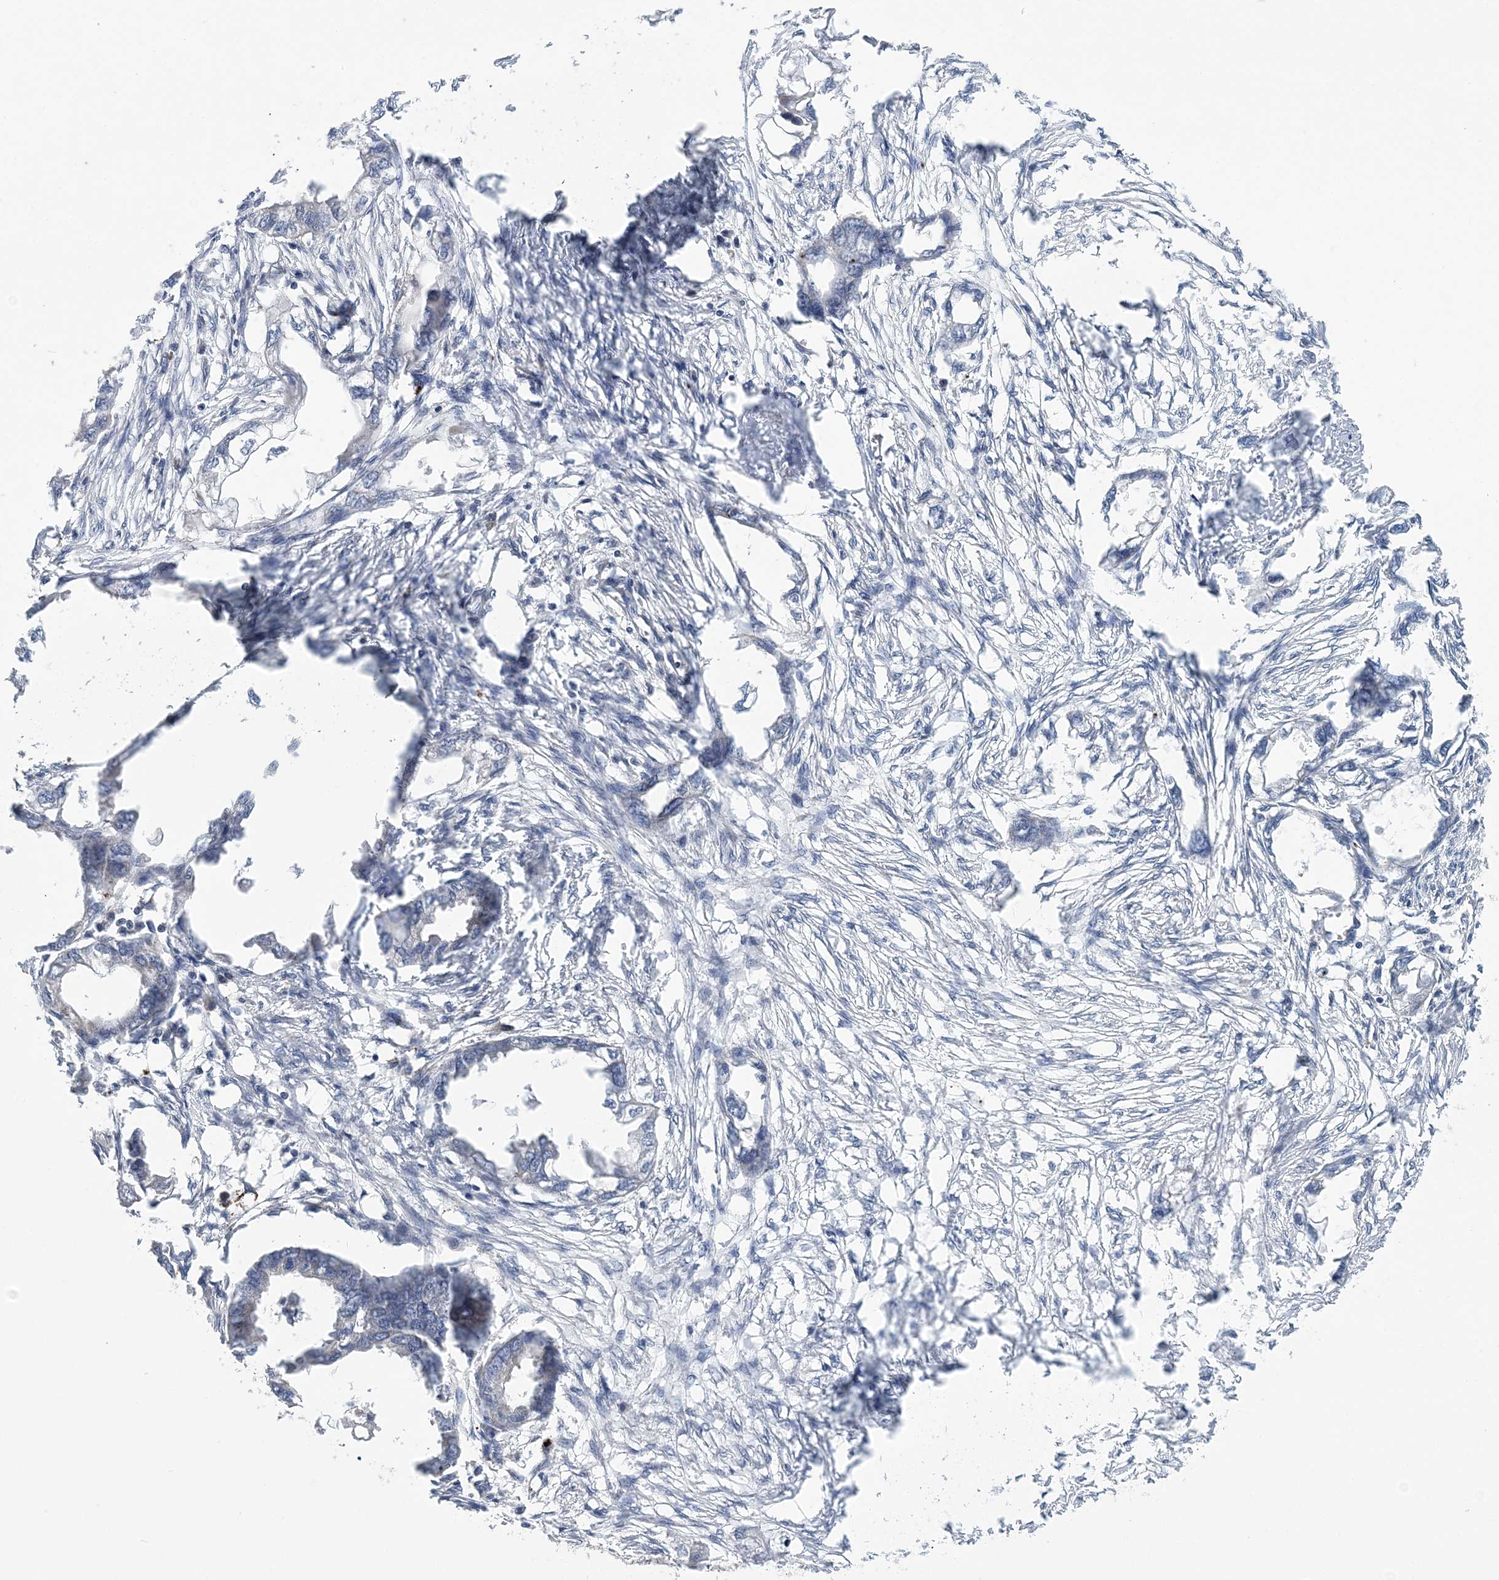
{"staining": {"intensity": "negative", "quantity": "none", "location": "none"}, "tissue": "endometrial cancer", "cell_type": "Tumor cells", "image_type": "cancer", "snomed": [{"axis": "morphology", "description": "Adenocarcinoma, NOS"}, {"axis": "morphology", "description": "Adenocarcinoma, metastatic, NOS"}, {"axis": "topography", "description": "Adipose tissue"}, {"axis": "topography", "description": "Endometrium"}], "caption": "This is an IHC histopathology image of human metastatic adenocarcinoma (endometrial). There is no positivity in tumor cells.", "gene": "COPE", "patient": {"sex": "female", "age": 67}}